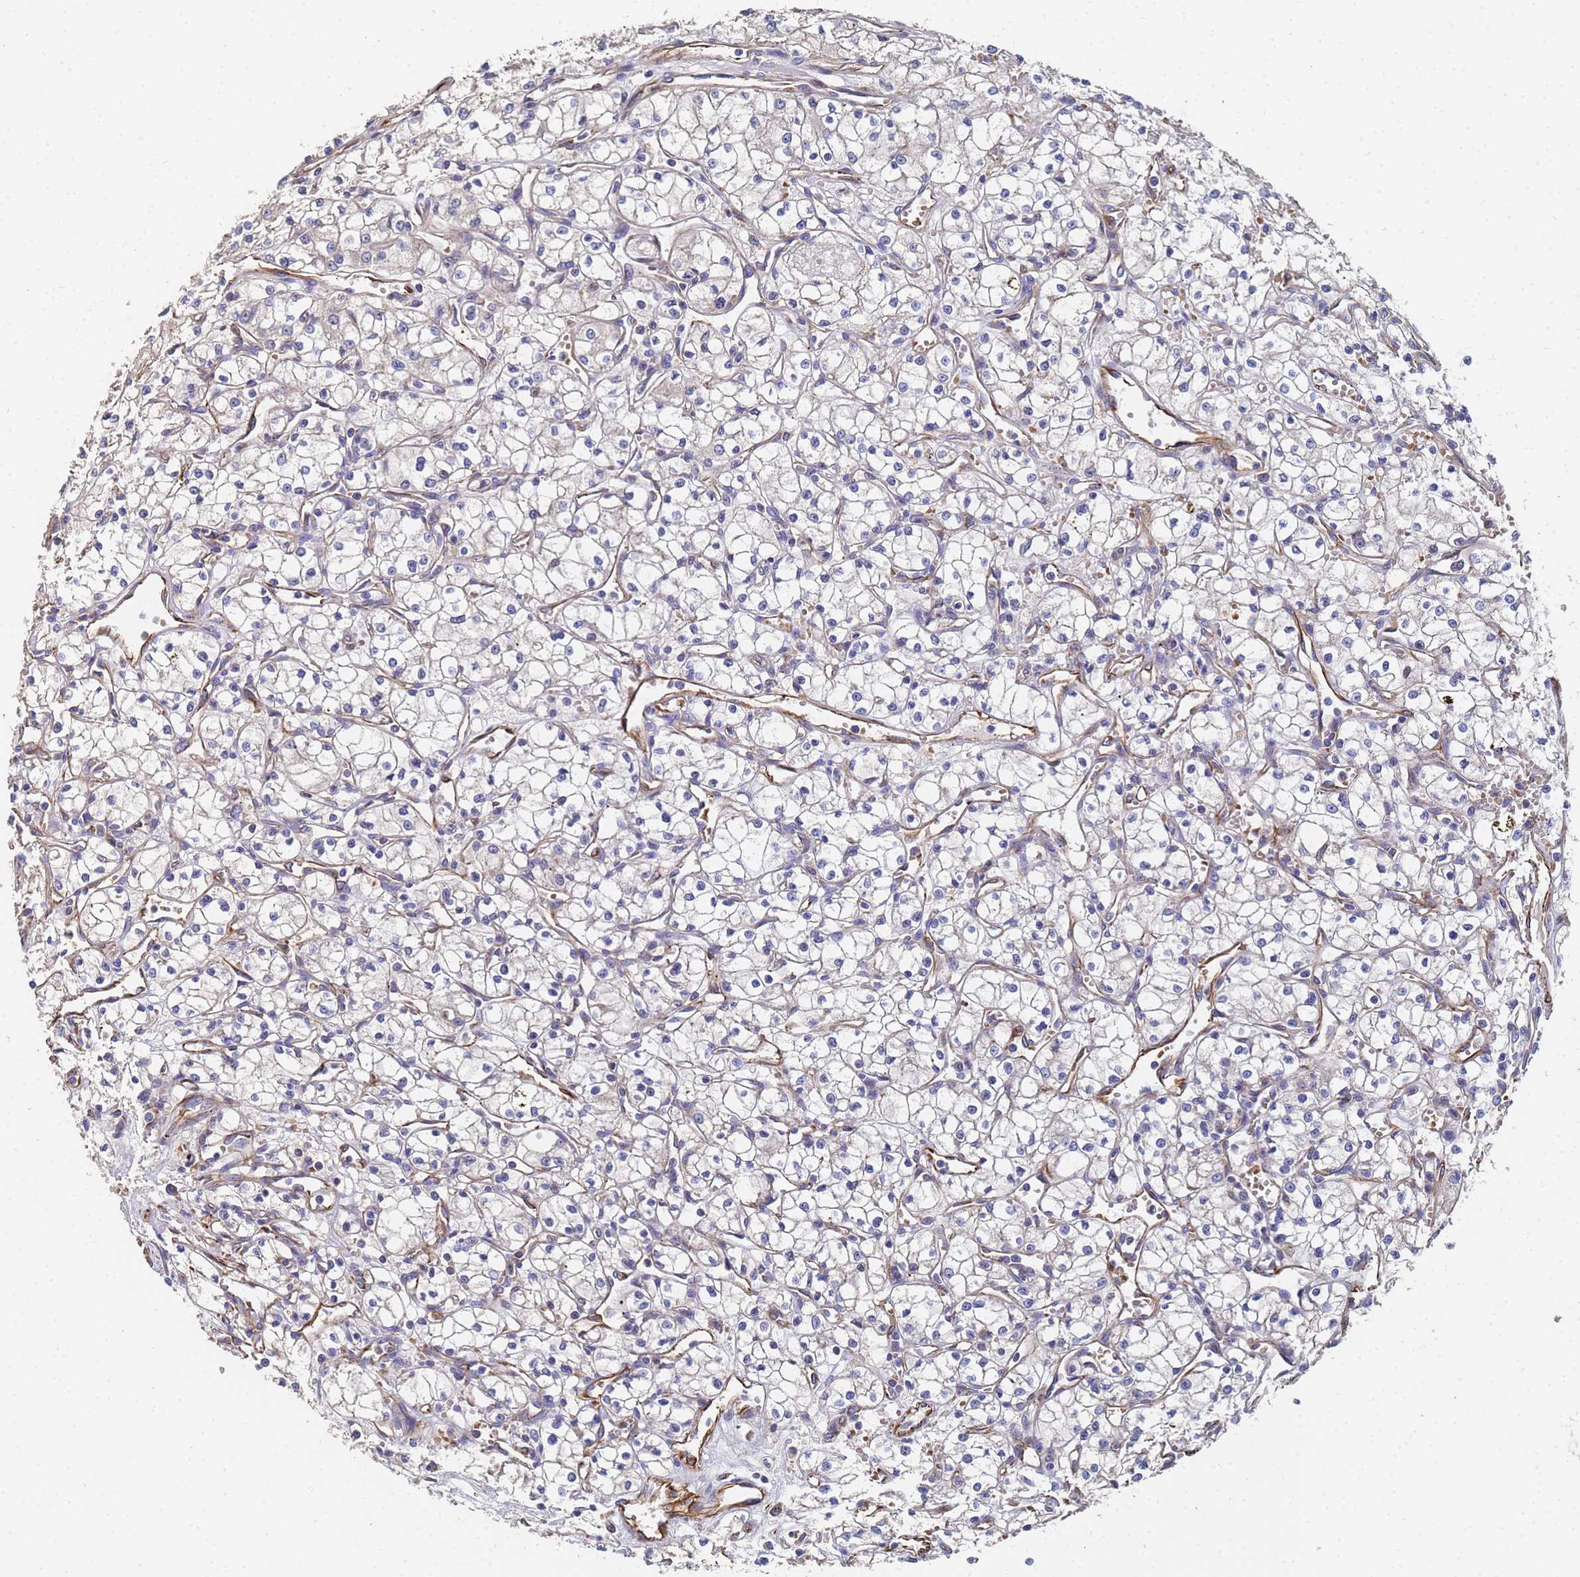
{"staining": {"intensity": "negative", "quantity": "none", "location": "none"}, "tissue": "renal cancer", "cell_type": "Tumor cells", "image_type": "cancer", "snomed": [{"axis": "morphology", "description": "Adenocarcinoma, NOS"}, {"axis": "topography", "description": "Kidney"}], "caption": "The photomicrograph demonstrates no staining of tumor cells in renal cancer.", "gene": "SYT13", "patient": {"sex": "male", "age": 59}}